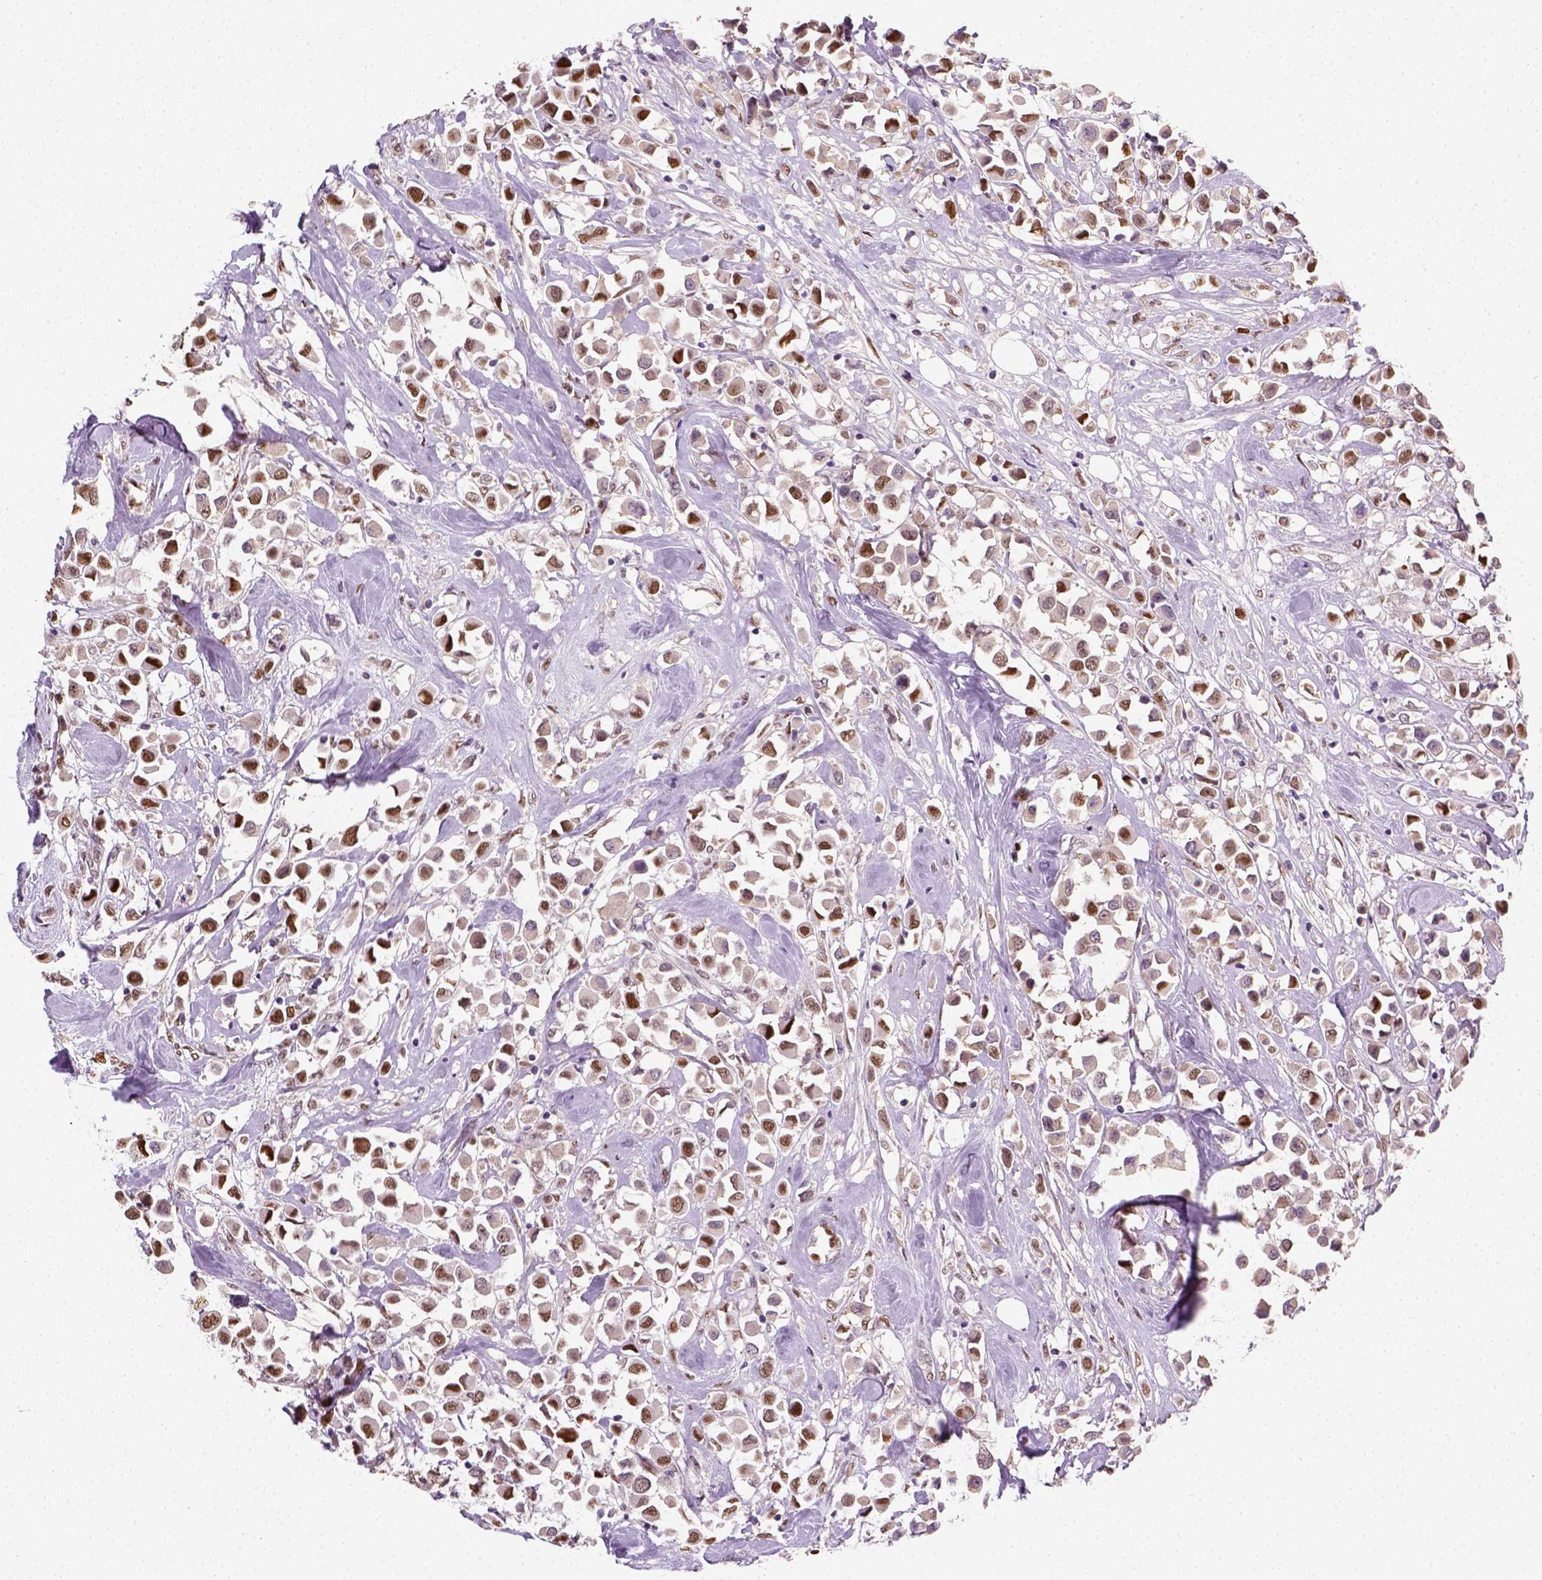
{"staining": {"intensity": "moderate", "quantity": "25%-75%", "location": "nuclear"}, "tissue": "breast cancer", "cell_type": "Tumor cells", "image_type": "cancer", "snomed": [{"axis": "morphology", "description": "Duct carcinoma"}, {"axis": "topography", "description": "Breast"}], "caption": "A medium amount of moderate nuclear positivity is appreciated in approximately 25%-75% of tumor cells in breast cancer (invasive ductal carcinoma) tissue. (brown staining indicates protein expression, while blue staining denotes nuclei).", "gene": "C1orf112", "patient": {"sex": "female", "age": 61}}